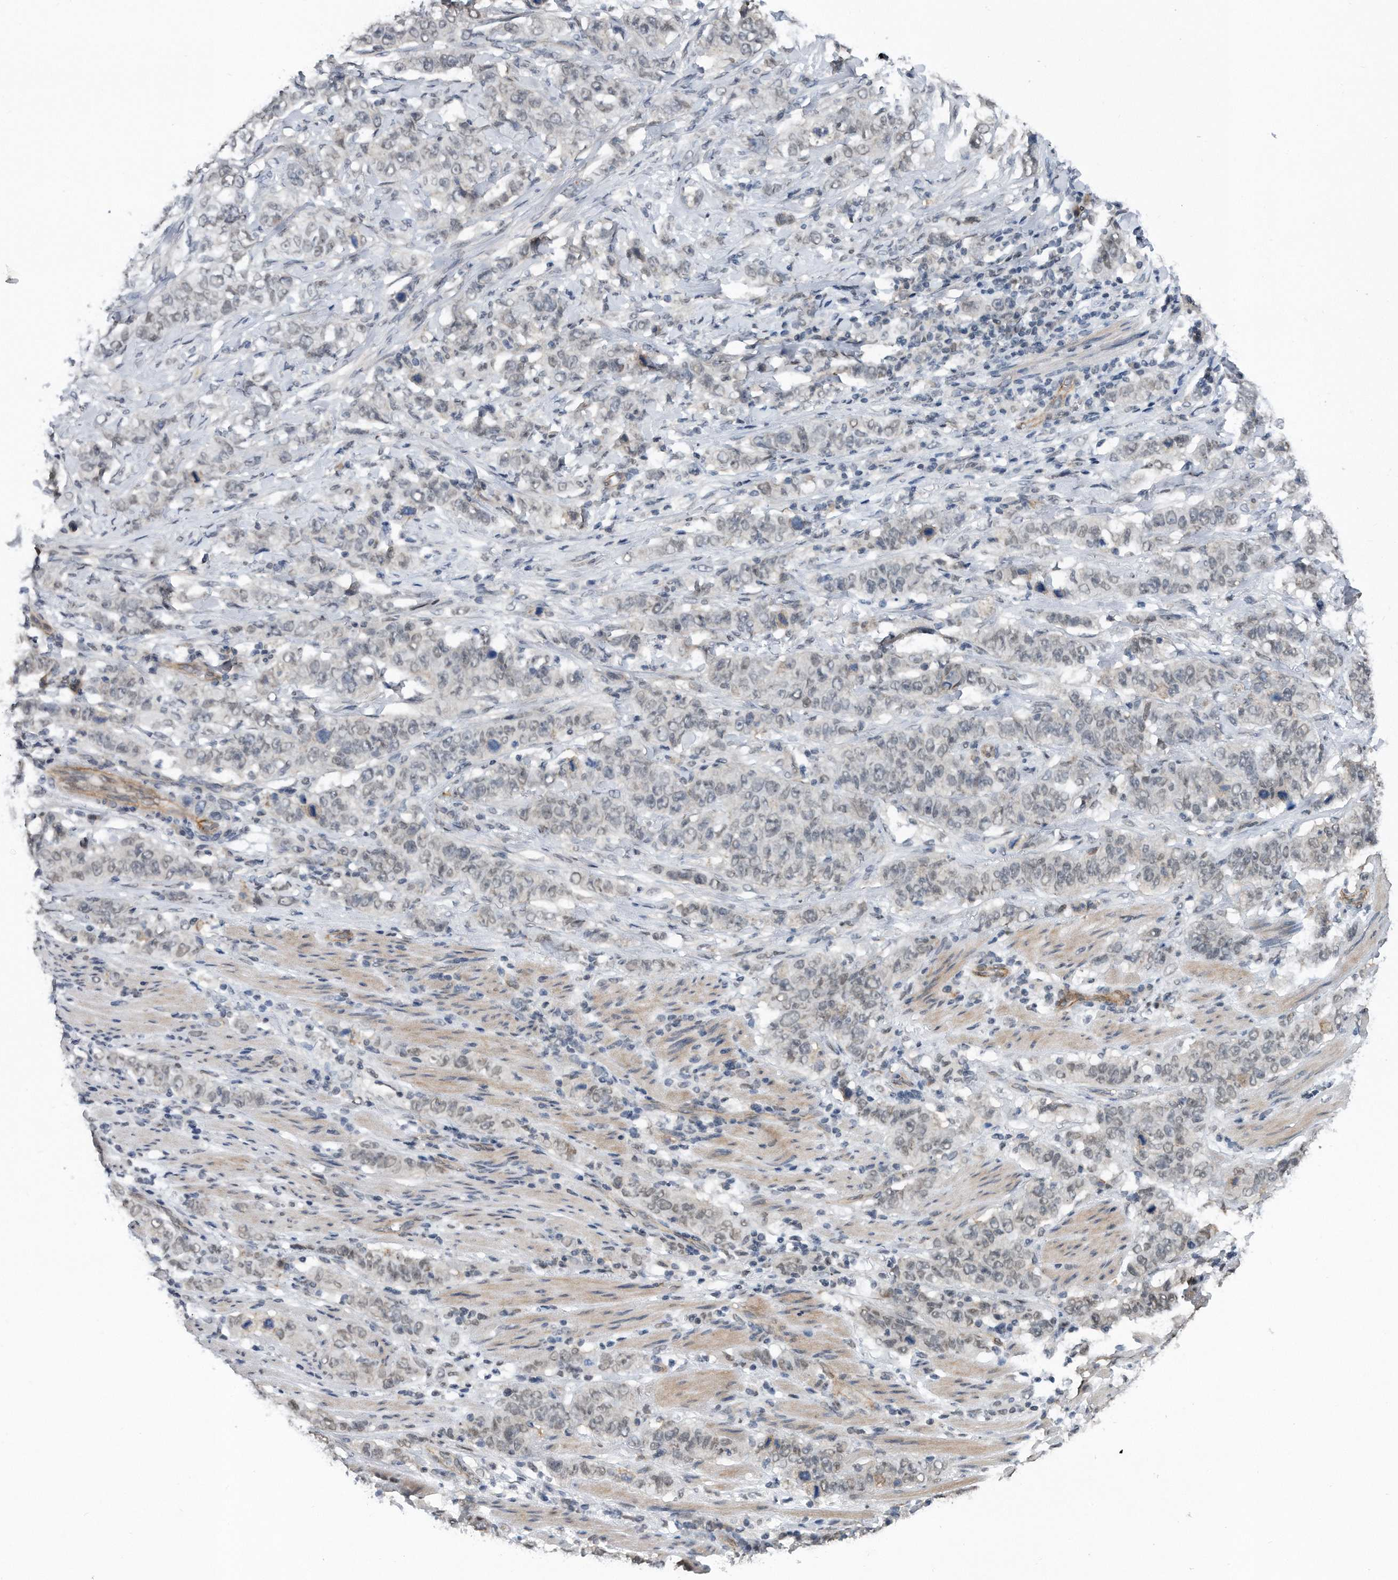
{"staining": {"intensity": "negative", "quantity": "none", "location": "none"}, "tissue": "stomach cancer", "cell_type": "Tumor cells", "image_type": "cancer", "snomed": [{"axis": "morphology", "description": "Adenocarcinoma, NOS"}, {"axis": "topography", "description": "Stomach"}], "caption": "An immunohistochemistry (IHC) image of stomach cancer is shown. There is no staining in tumor cells of stomach cancer.", "gene": "TP53INP1", "patient": {"sex": "male", "age": 48}}